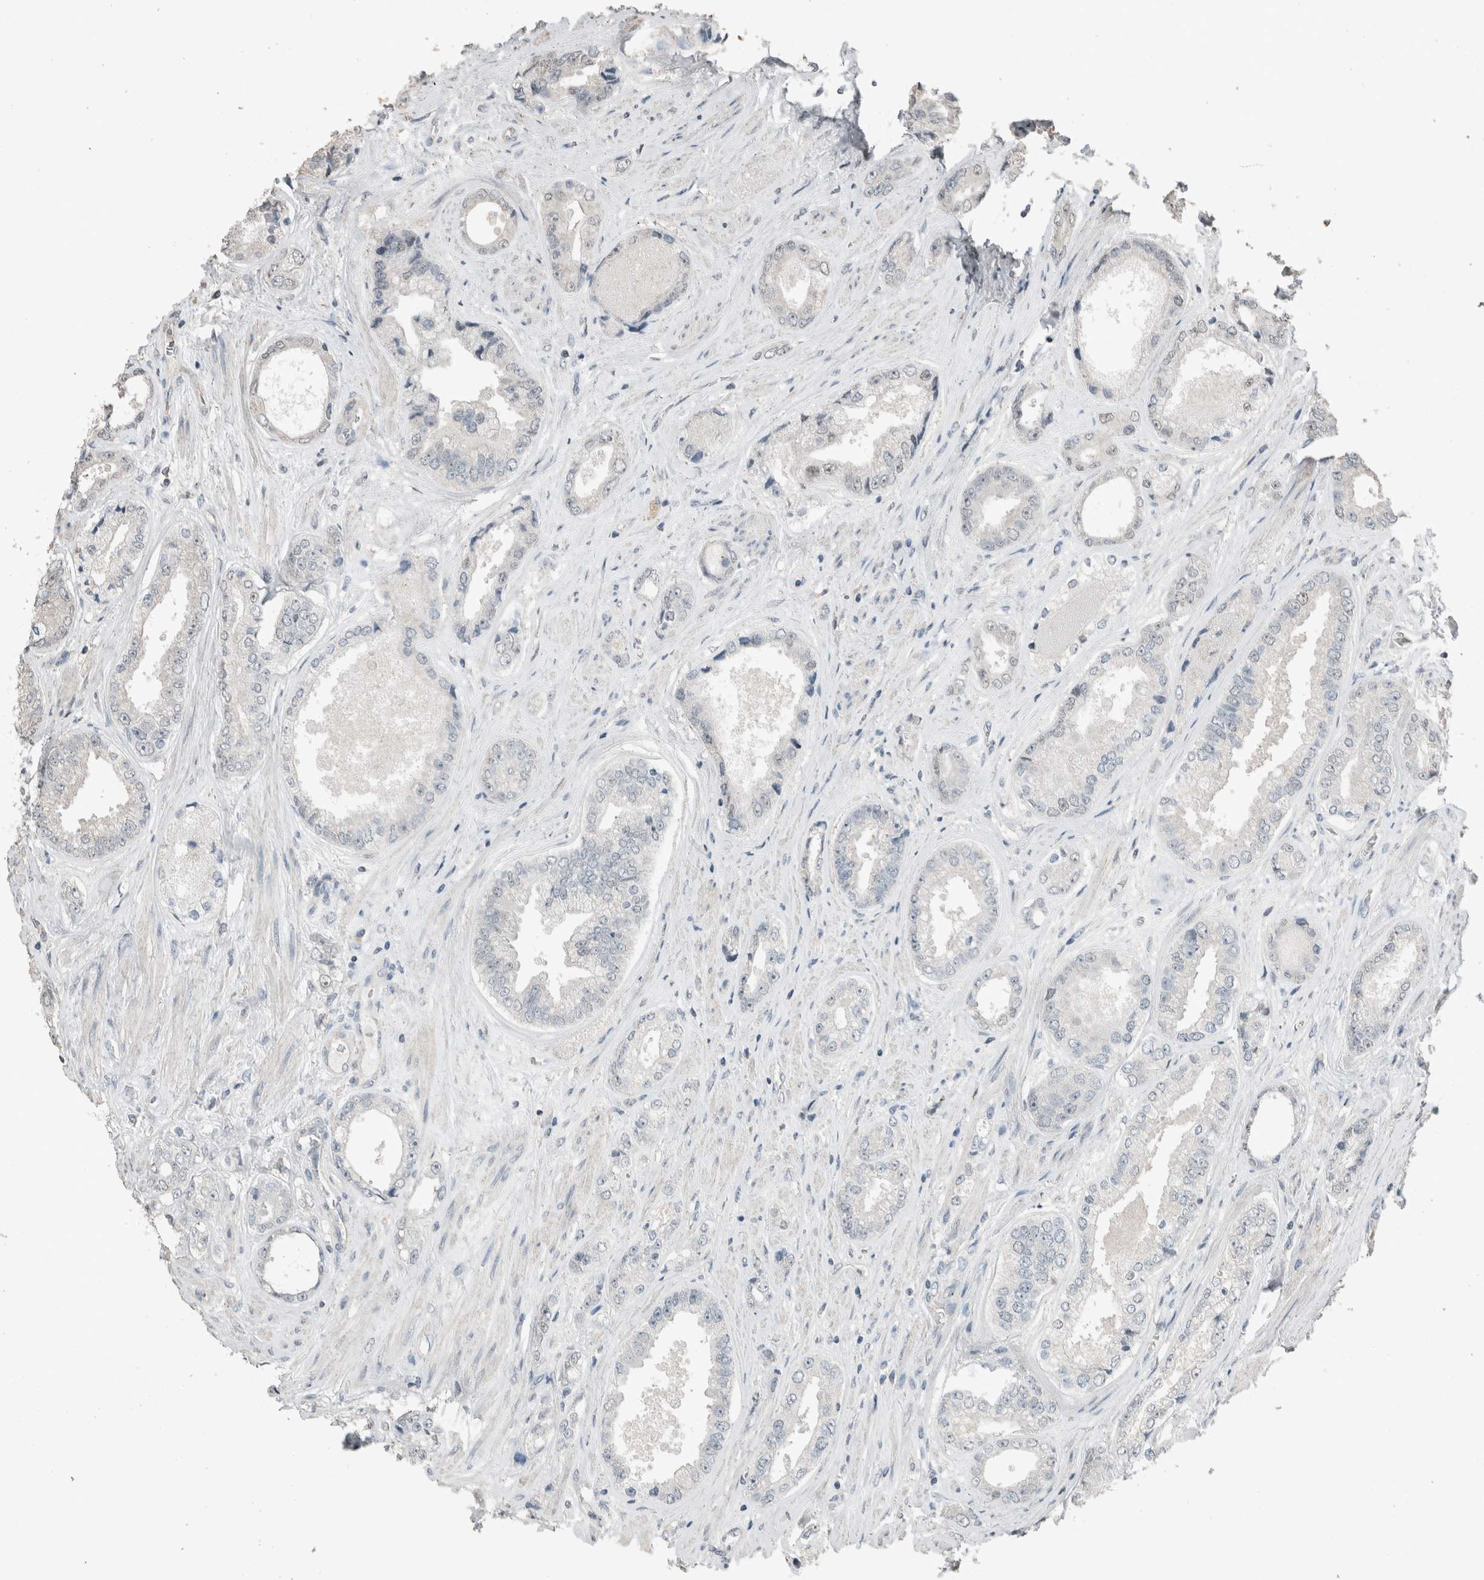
{"staining": {"intensity": "negative", "quantity": "none", "location": "none"}, "tissue": "prostate cancer", "cell_type": "Tumor cells", "image_type": "cancer", "snomed": [{"axis": "morphology", "description": "Adenocarcinoma, High grade"}, {"axis": "topography", "description": "Prostate"}], "caption": "Prostate cancer was stained to show a protein in brown. There is no significant staining in tumor cells. The staining was performed using DAB (3,3'-diaminobenzidine) to visualize the protein expression in brown, while the nuclei were stained in blue with hematoxylin (Magnification: 20x).", "gene": "ACVR2B", "patient": {"sex": "male", "age": 61}}